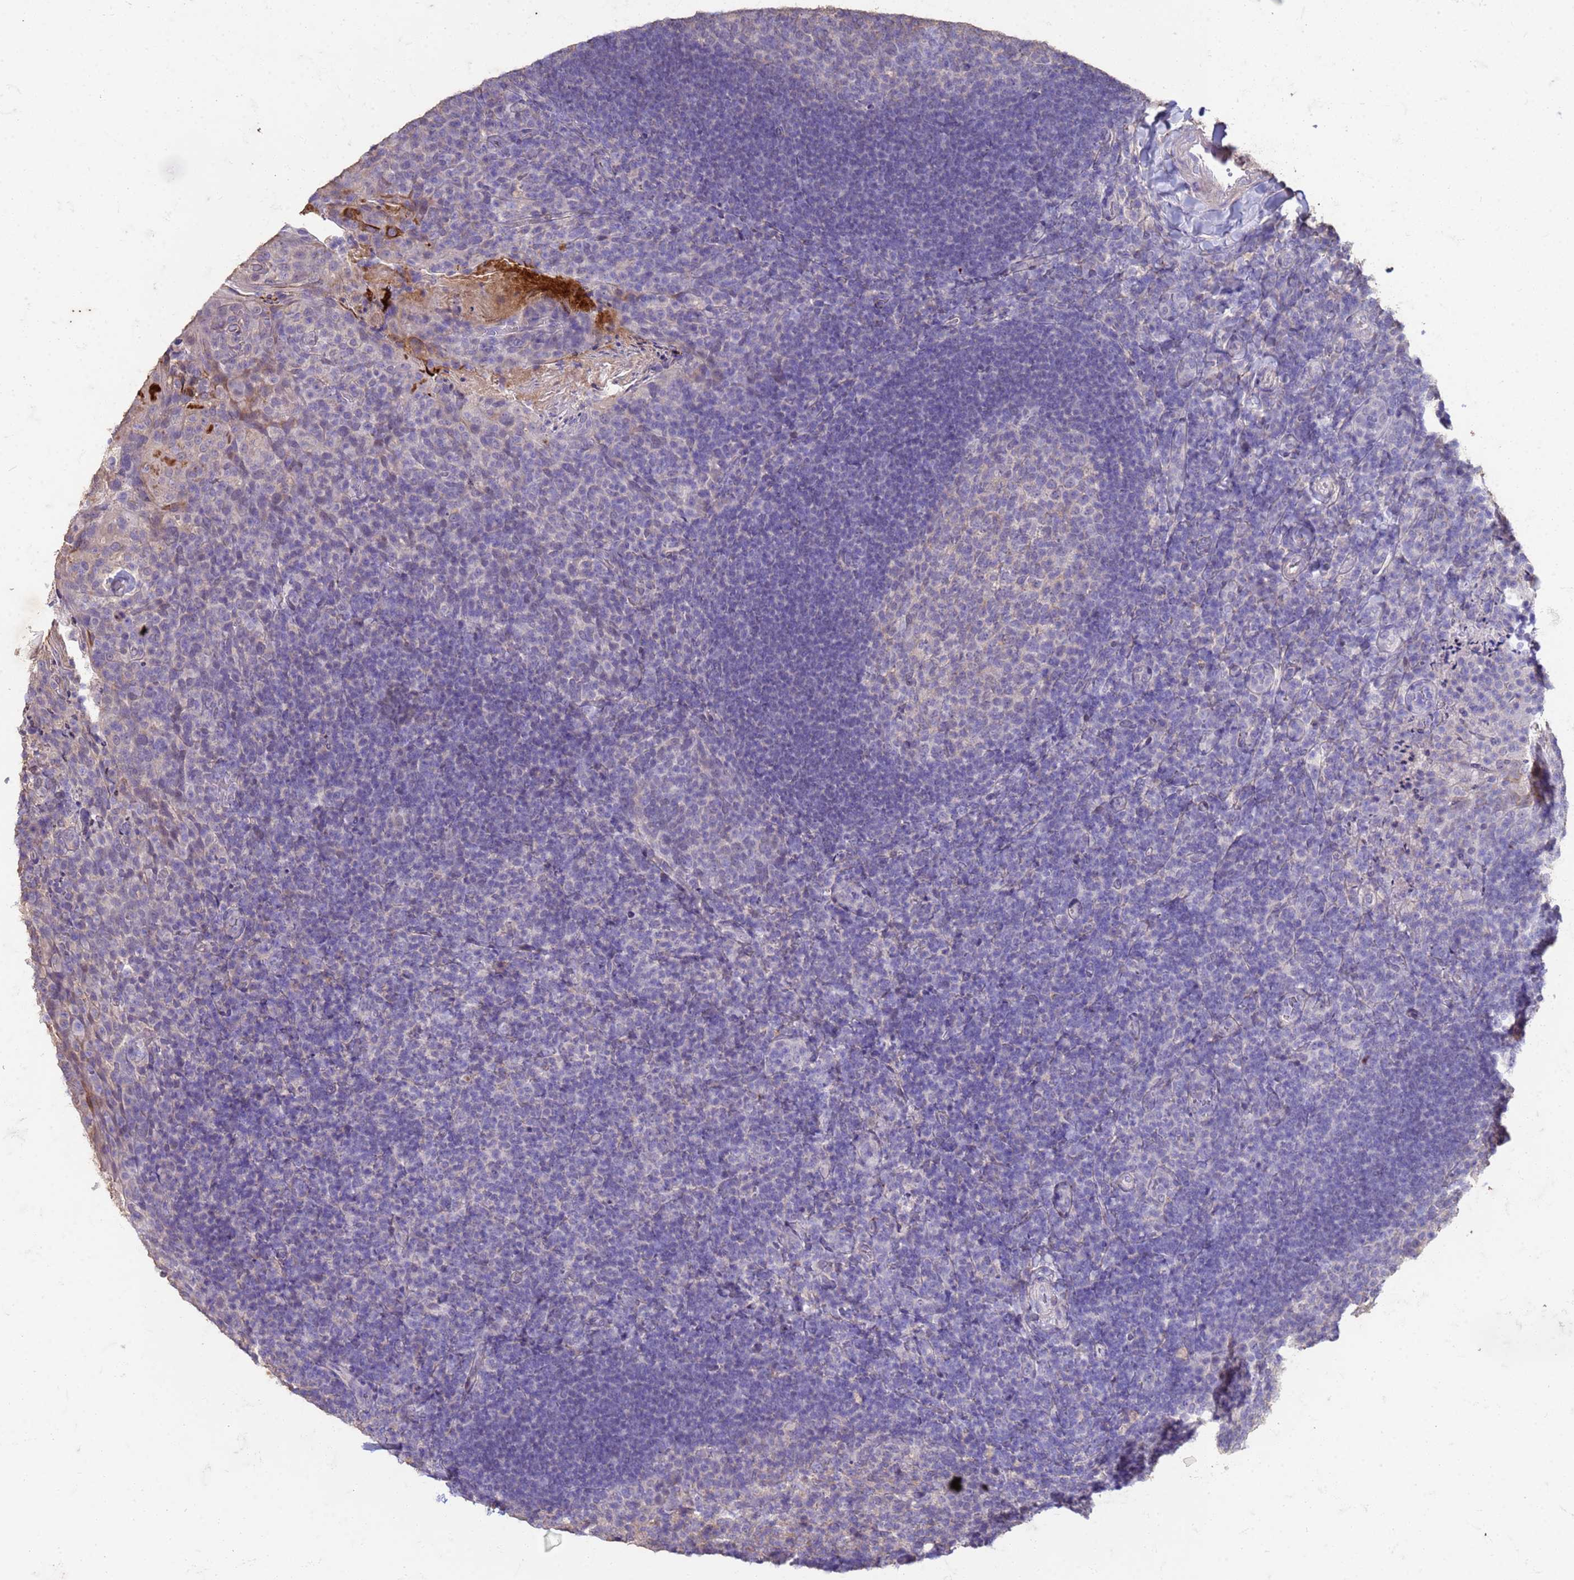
{"staining": {"intensity": "negative", "quantity": "none", "location": "none"}, "tissue": "tonsil", "cell_type": "Germinal center cells", "image_type": "normal", "snomed": [{"axis": "morphology", "description": "Normal tissue, NOS"}, {"axis": "topography", "description": "Tonsil"}], "caption": "DAB (3,3'-diaminobenzidine) immunohistochemical staining of benign human tonsil exhibits no significant positivity in germinal center cells. (Brightfield microscopy of DAB (3,3'-diaminobenzidine) immunohistochemistry at high magnification).", "gene": "SLC25A15", "patient": {"sex": "female", "age": 10}}